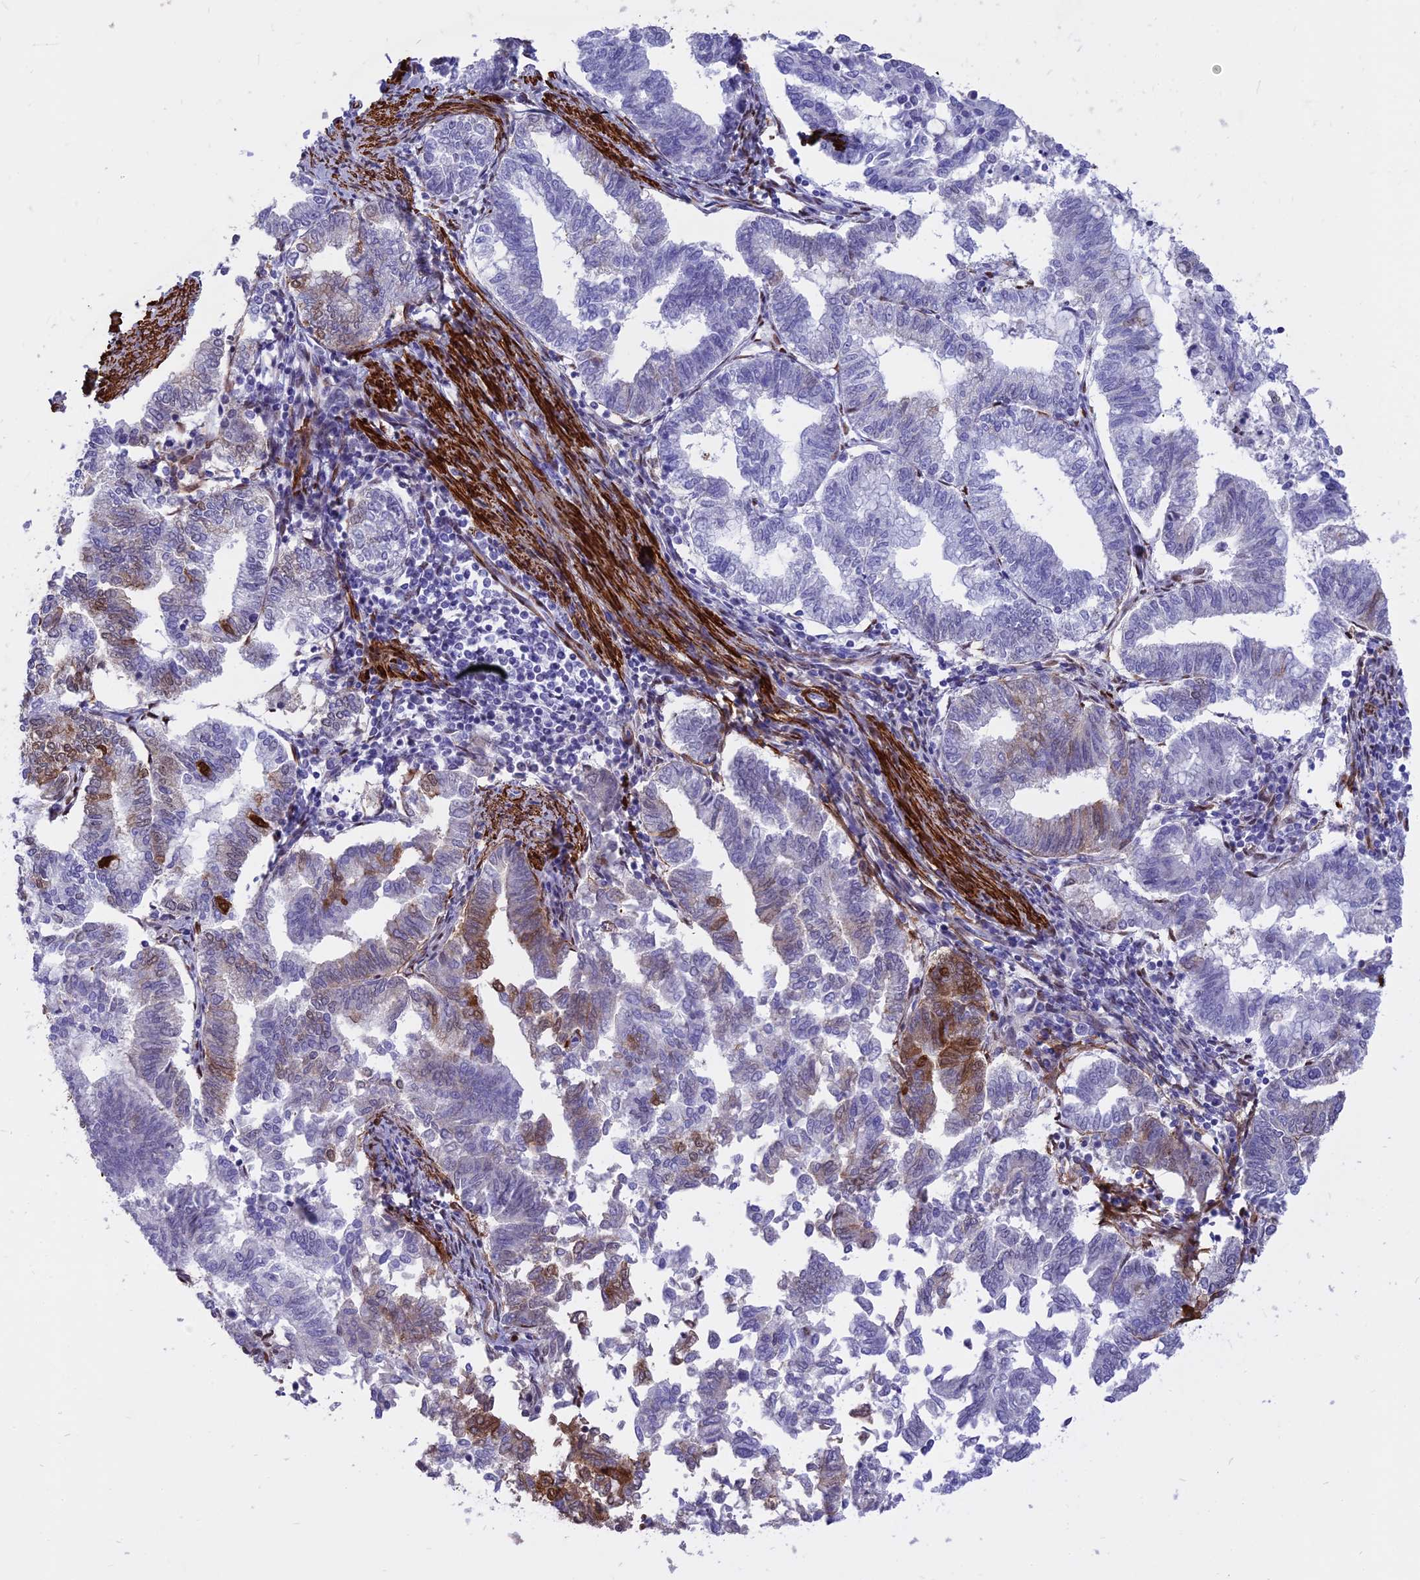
{"staining": {"intensity": "moderate", "quantity": "<25%", "location": "cytoplasmic/membranous"}, "tissue": "endometrial cancer", "cell_type": "Tumor cells", "image_type": "cancer", "snomed": [{"axis": "morphology", "description": "Adenocarcinoma, NOS"}, {"axis": "topography", "description": "Endometrium"}], "caption": "Immunohistochemical staining of endometrial cancer (adenocarcinoma) reveals low levels of moderate cytoplasmic/membranous expression in about <25% of tumor cells.", "gene": "CENPV", "patient": {"sex": "female", "age": 79}}